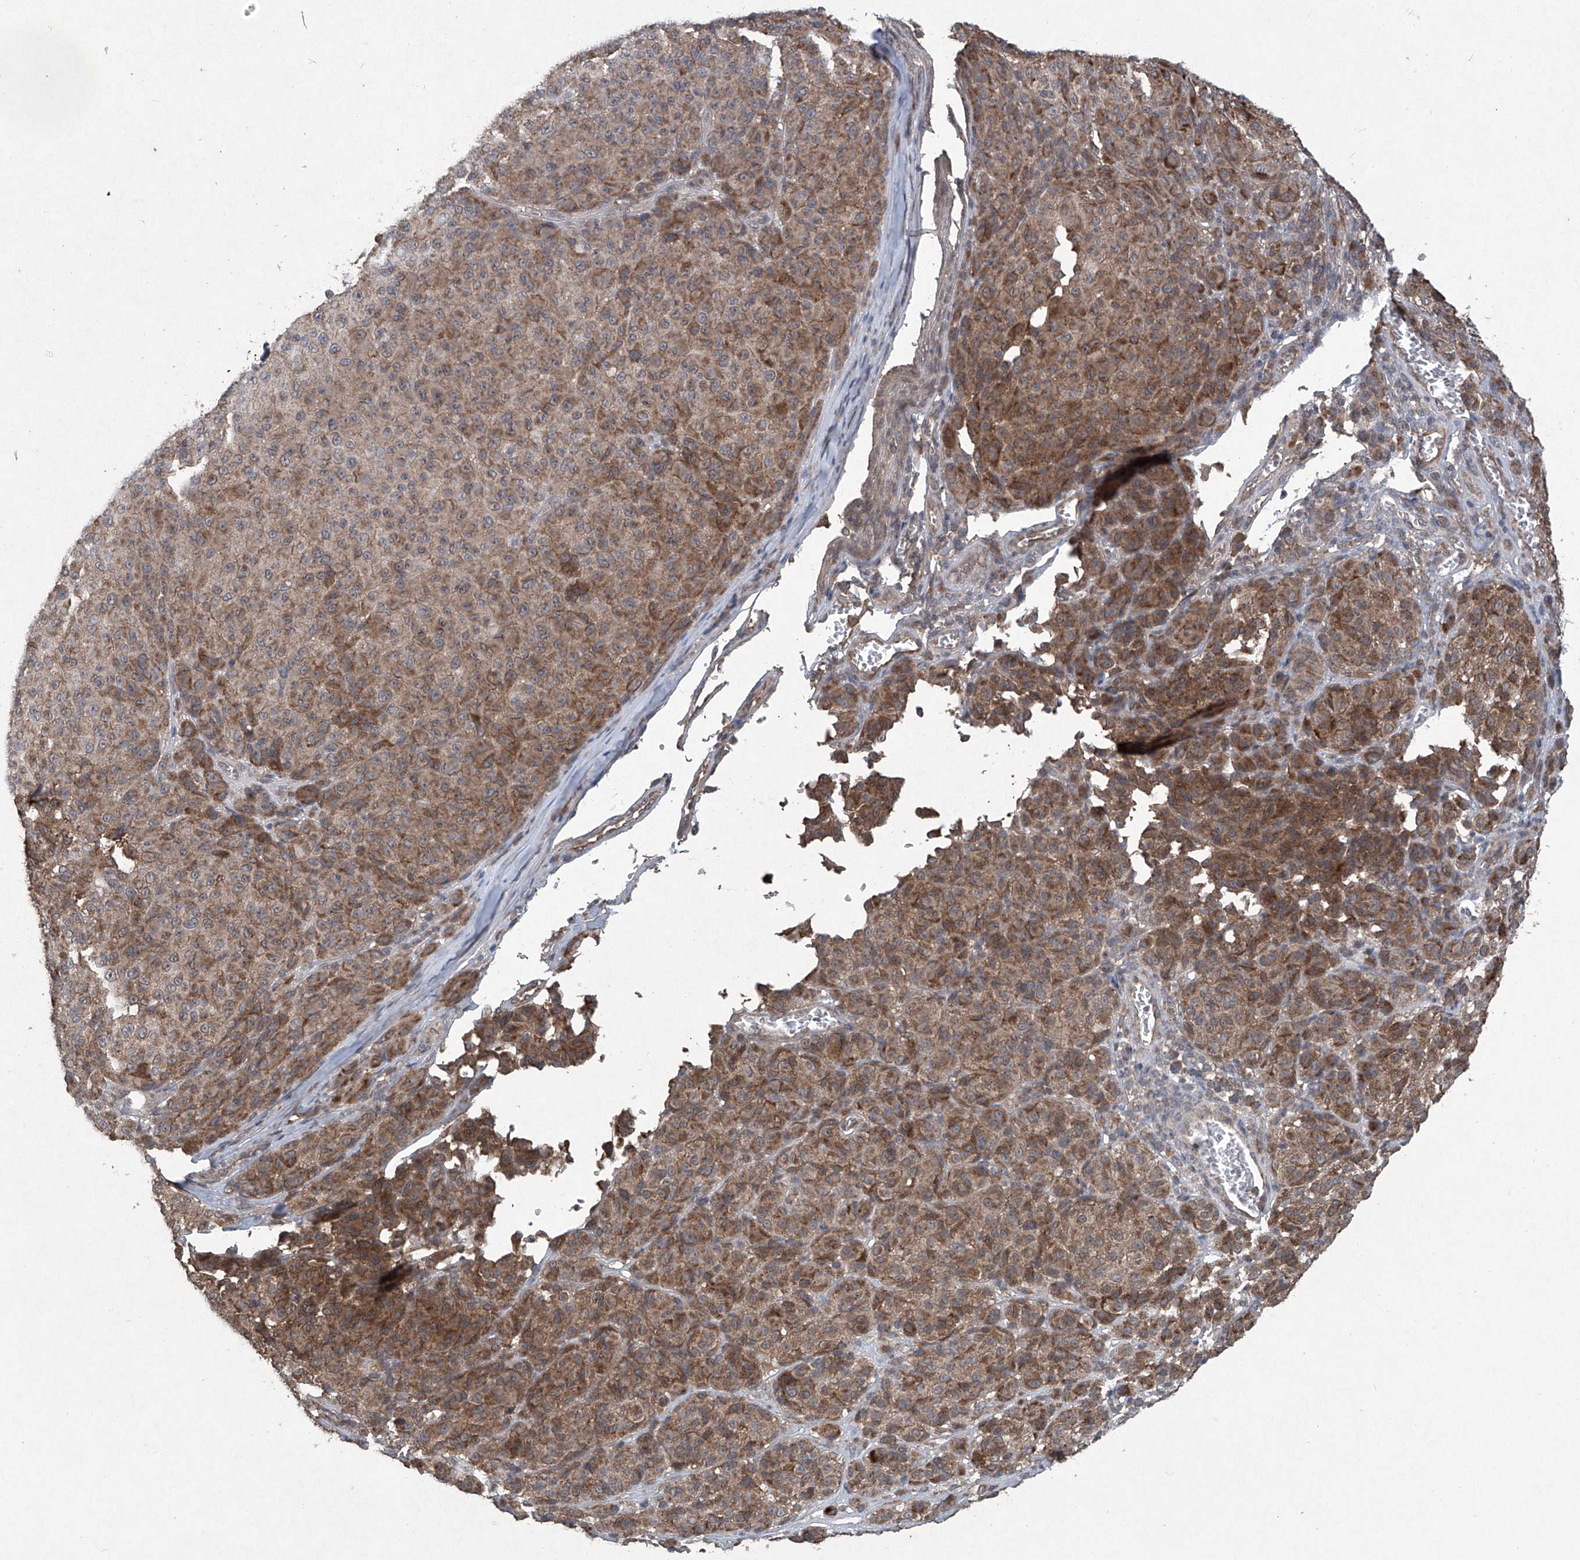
{"staining": {"intensity": "moderate", "quantity": ">75%", "location": "cytoplasmic/membranous"}, "tissue": "melanoma", "cell_type": "Tumor cells", "image_type": "cancer", "snomed": [{"axis": "morphology", "description": "Malignant melanoma, NOS"}, {"axis": "topography", "description": "Skin"}], "caption": "The histopathology image shows immunohistochemical staining of malignant melanoma. There is moderate cytoplasmic/membranous positivity is present in approximately >75% of tumor cells.", "gene": "SUMF2", "patient": {"sex": "male", "age": 73}}